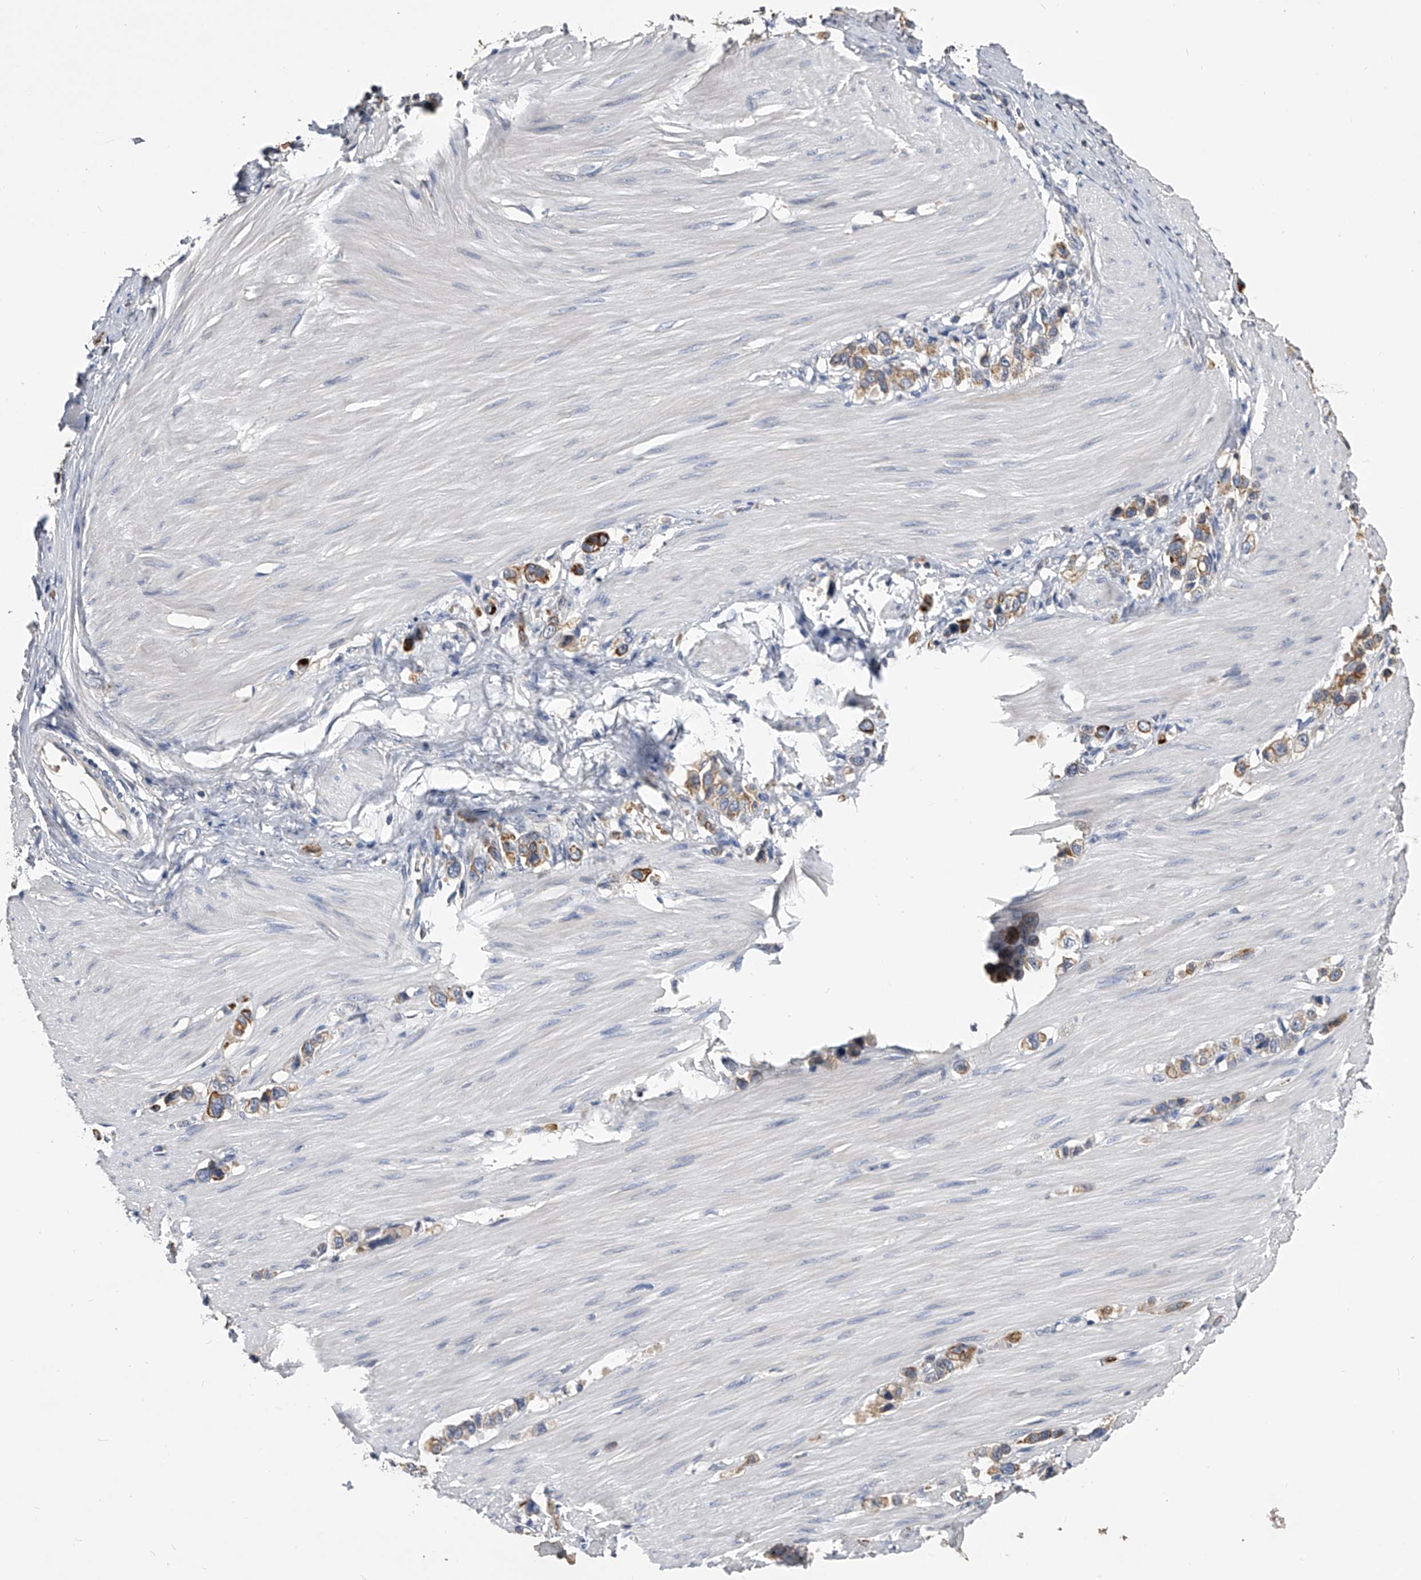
{"staining": {"intensity": "moderate", "quantity": ">75%", "location": "cytoplasmic/membranous"}, "tissue": "stomach cancer", "cell_type": "Tumor cells", "image_type": "cancer", "snomed": [{"axis": "morphology", "description": "Adenocarcinoma, NOS"}, {"axis": "topography", "description": "Stomach"}], "caption": "Stomach cancer stained with a brown dye displays moderate cytoplasmic/membranous positive staining in approximately >75% of tumor cells.", "gene": "MDN1", "patient": {"sex": "female", "age": 65}}